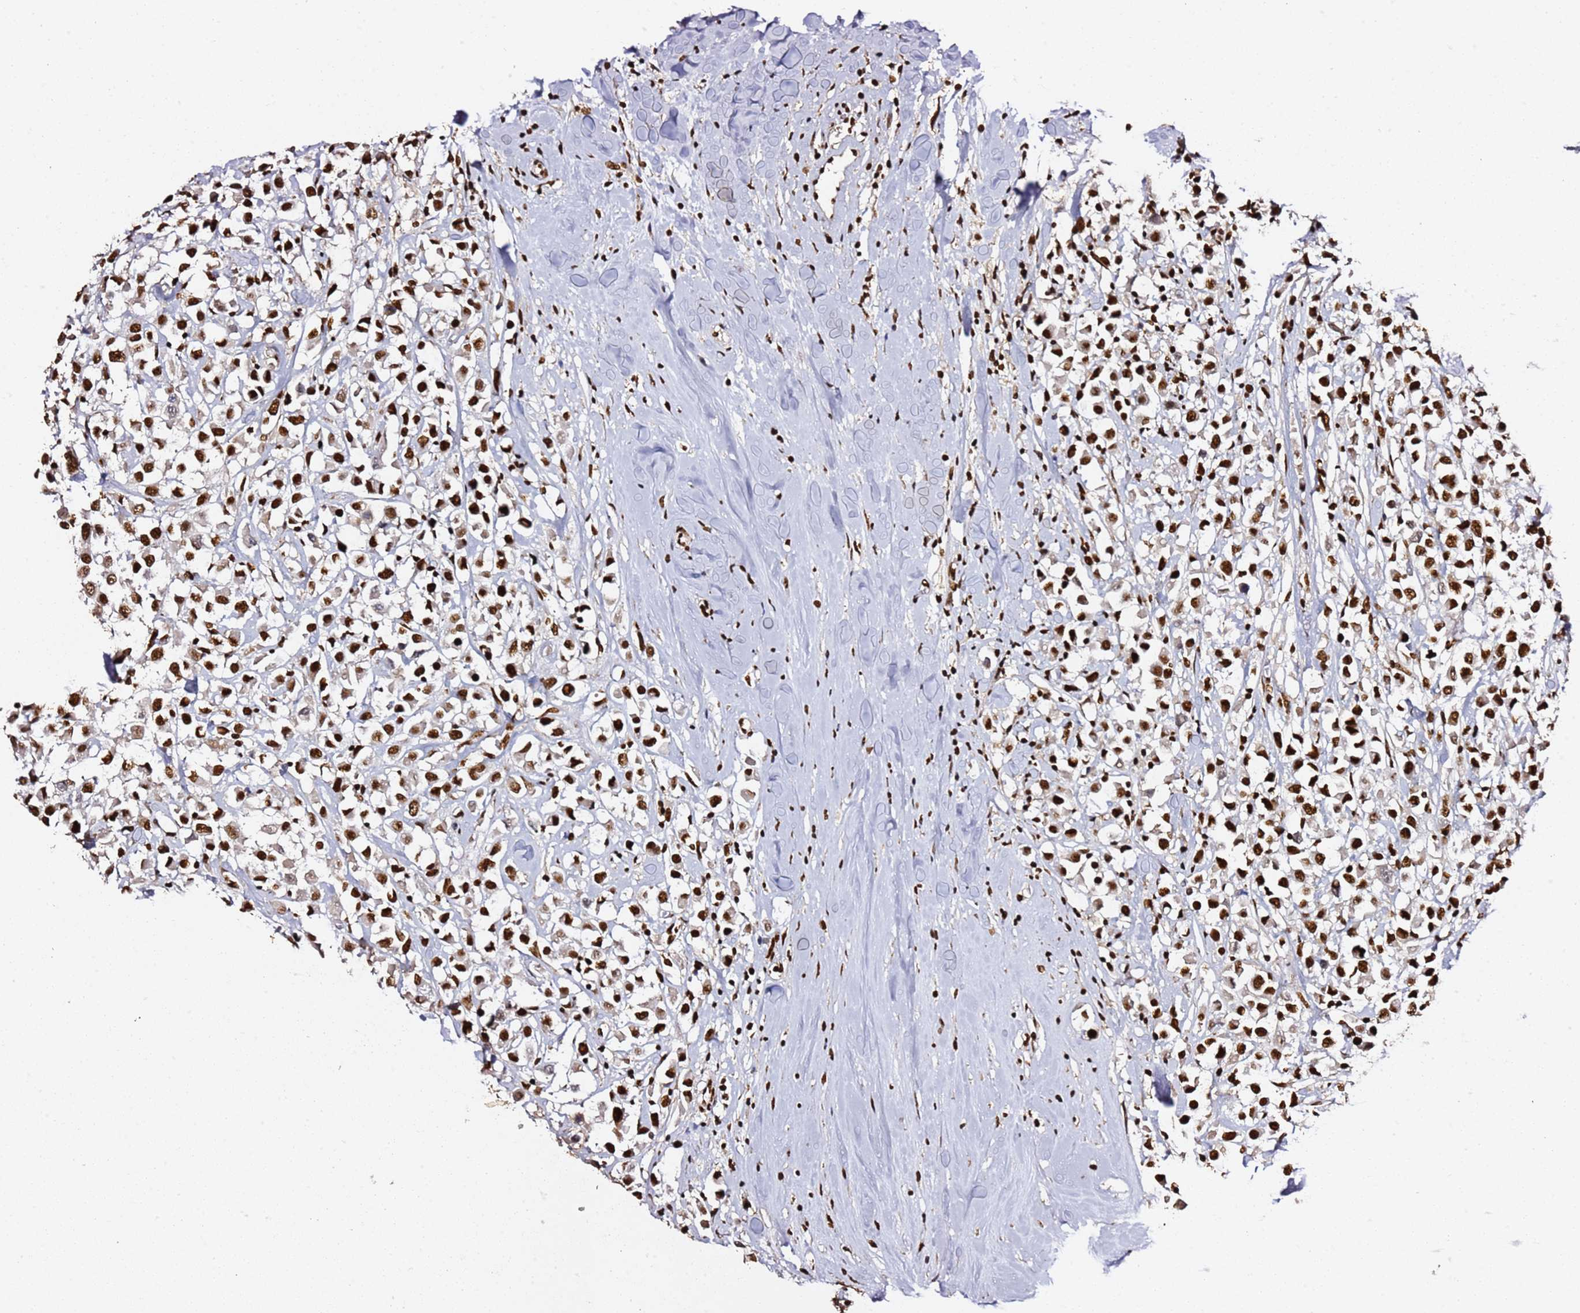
{"staining": {"intensity": "strong", "quantity": ">75%", "location": "nuclear"}, "tissue": "breast cancer", "cell_type": "Tumor cells", "image_type": "cancer", "snomed": [{"axis": "morphology", "description": "Duct carcinoma"}, {"axis": "topography", "description": "Breast"}], "caption": "This micrograph reveals immunohistochemistry (IHC) staining of breast intraductal carcinoma, with high strong nuclear staining in approximately >75% of tumor cells.", "gene": "C6orf226", "patient": {"sex": "female", "age": 87}}